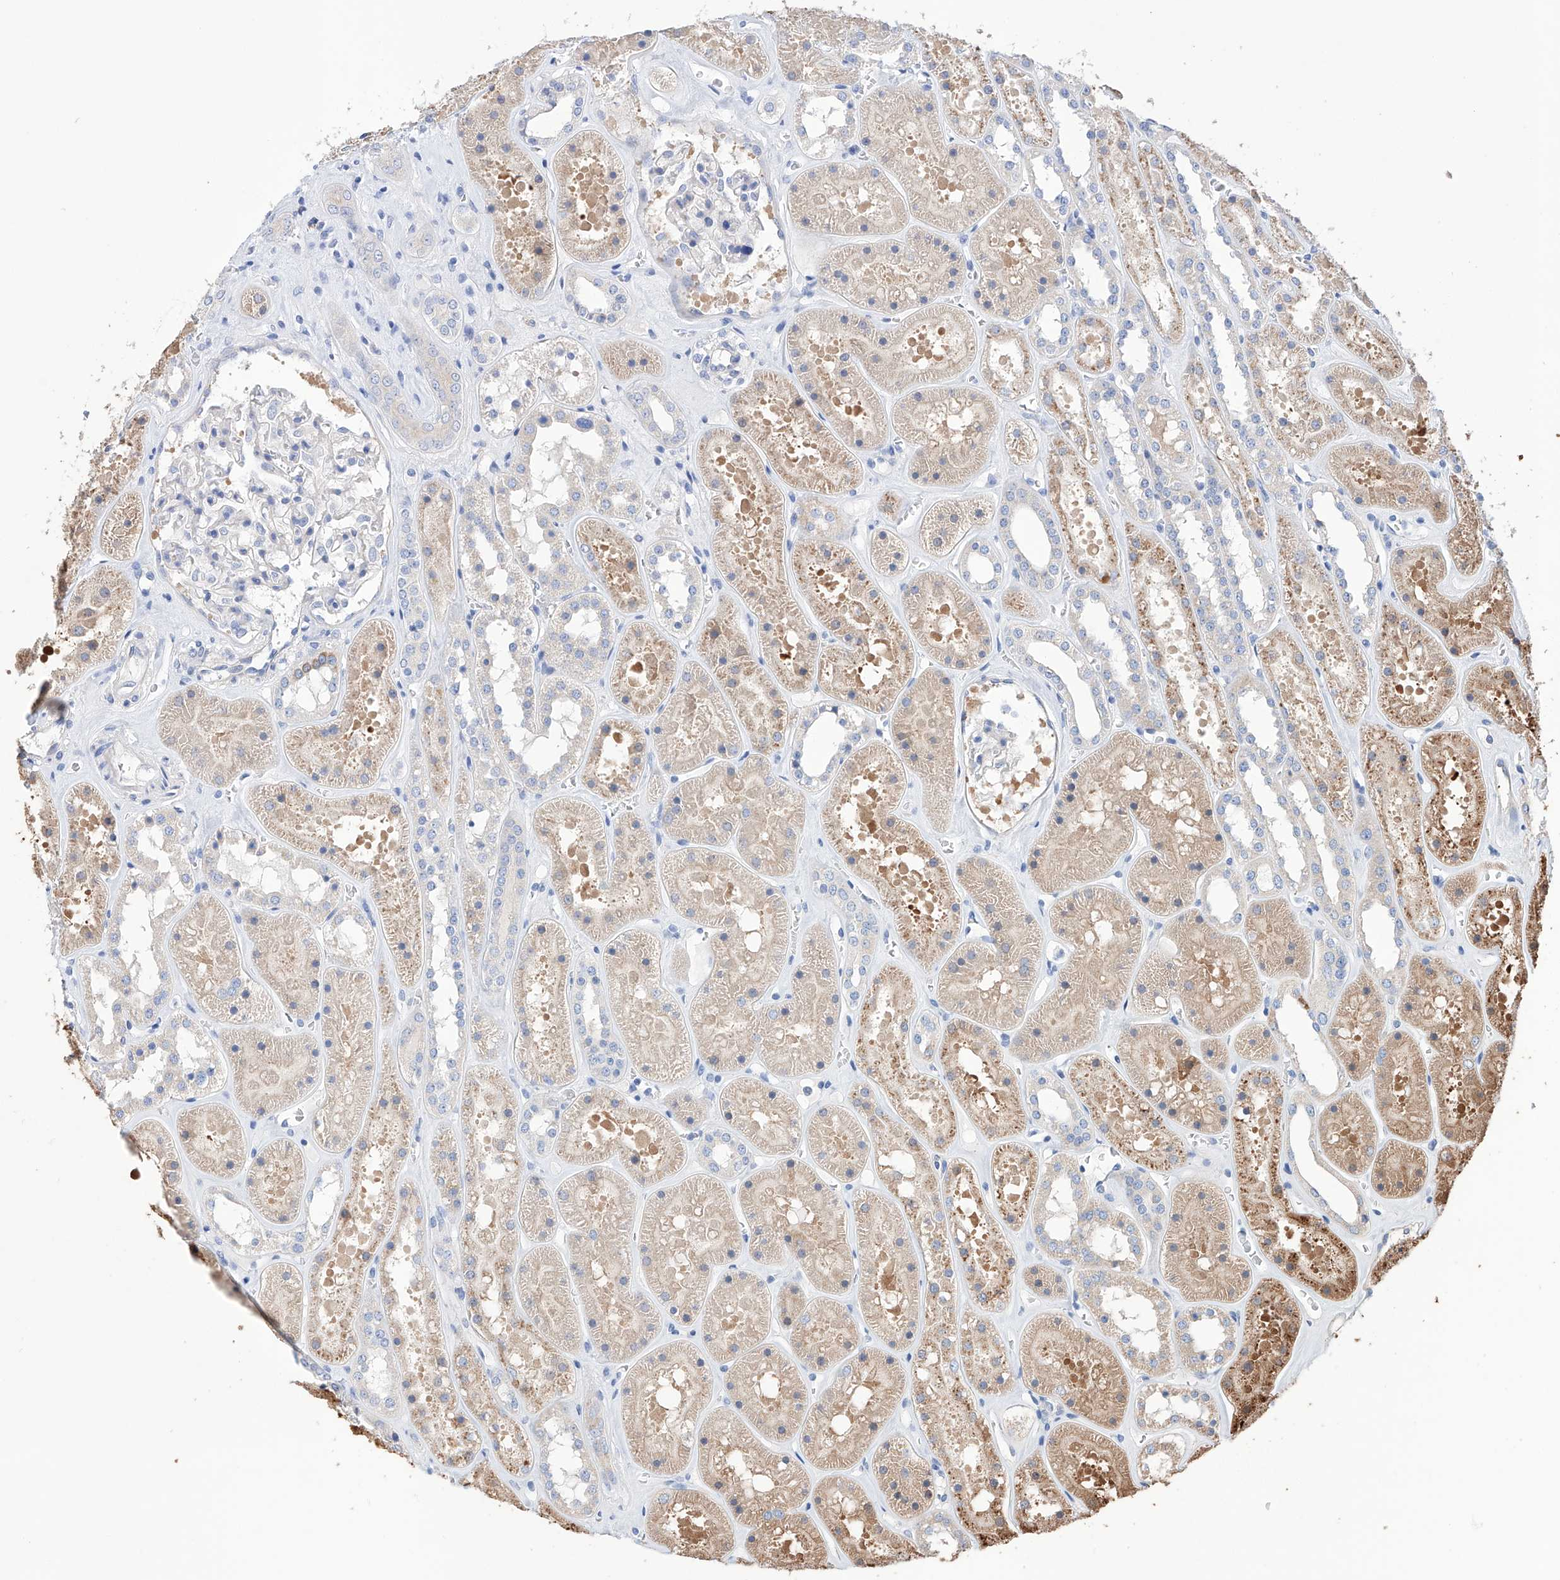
{"staining": {"intensity": "negative", "quantity": "none", "location": "none"}, "tissue": "kidney", "cell_type": "Cells in glomeruli", "image_type": "normal", "snomed": [{"axis": "morphology", "description": "Normal tissue, NOS"}, {"axis": "topography", "description": "Kidney"}], "caption": "Protein analysis of normal kidney shows no significant expression in cells in glomeruli.", "gene": "AFG1L", "patient": {"sex": "female", "age": 41}}